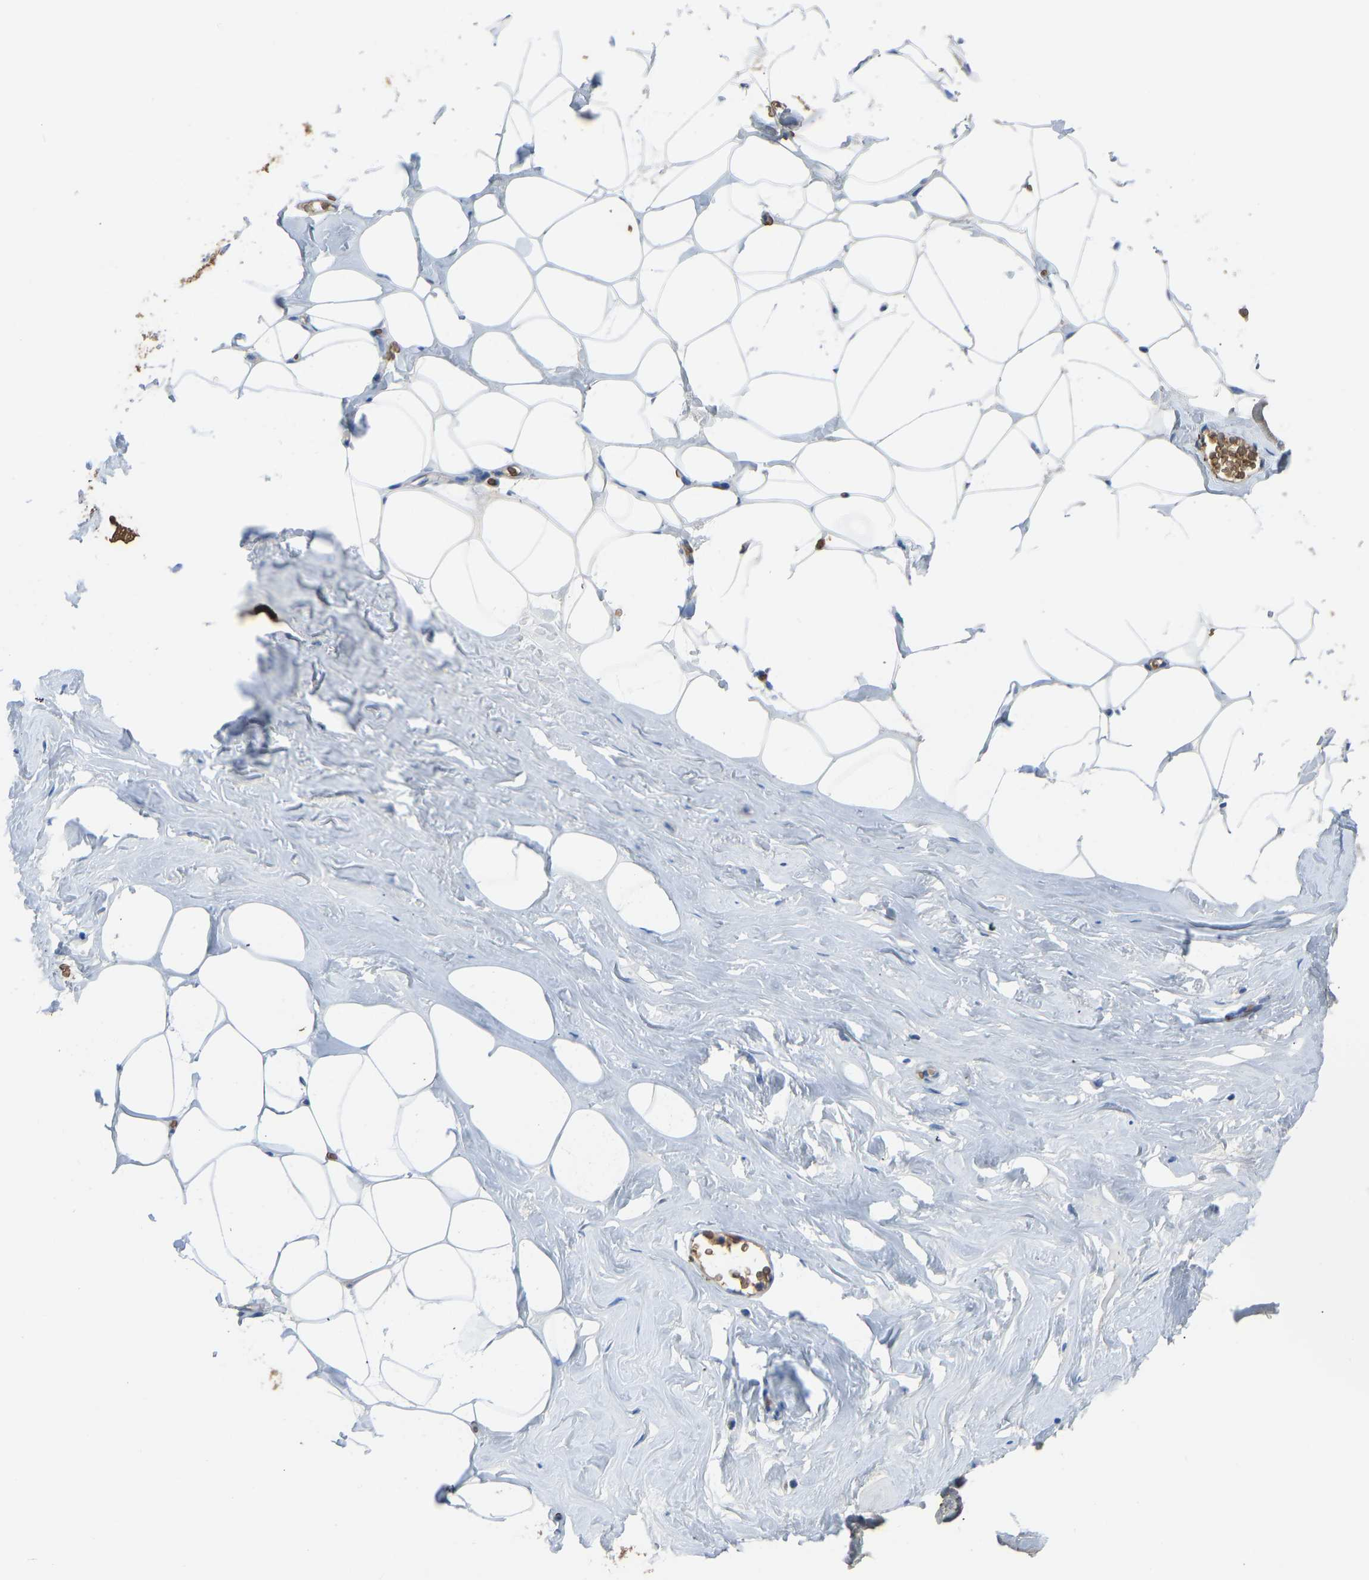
{"staining": {"intensity": "negative", "quantity": "none", "location": "none"}, "tissue": "adipose tissue", "cell_type": "Adipocytes", "image_type": "normal", "snomed": [{"axis": "morphology", "description": "Normal tissue, NOS"}, {"axis": "morphology", "description": "Fibrosis, NOS"}, {"axis": "topography", "description": "Breast"}, {"axis": "topography", "description": "Adipose tissue"}], "caption": "High magnification brightfield microscopy of normal adipose tissue stained with DAB (brown) and counterstained with hematoxylin (blue): adipocytes show no significant positivity. Brightfield microscopy of immunohistochemistry (IHC) stained with DAB (3,3'-diaminobenzidine) (brown) and hematoxylin (blue), captured at high magnification.", "gene": "PIGS", "patient": {"sex": "female", "age": 39}}